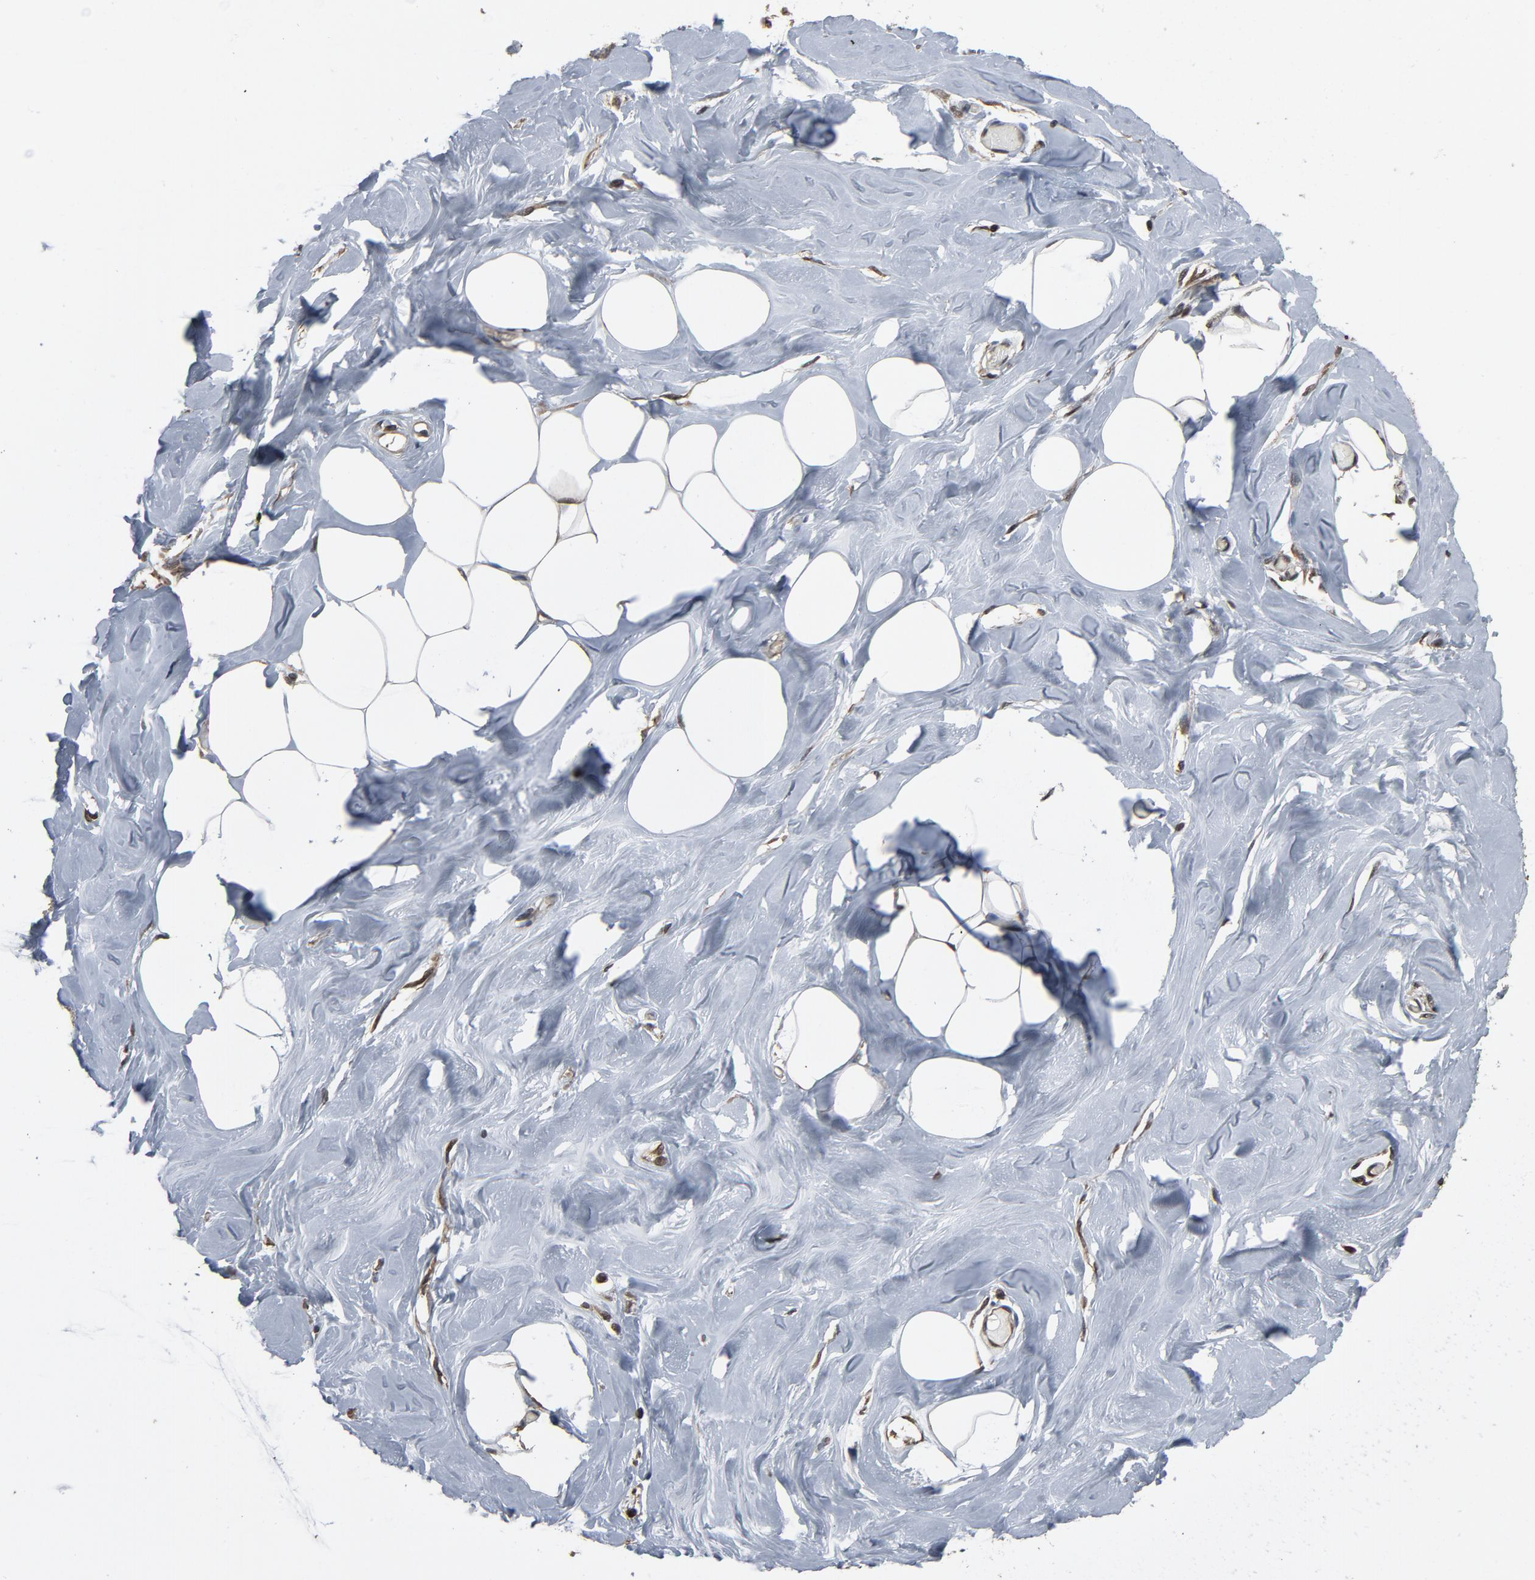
{"staining": {"intensity": "weak", "quantity": ">75%", "location": "cytoplasmic/membranous,nuclear"}, "tissue": "breast", "cell_type": "Adipocytes", "image_type": "normal", "snomed": [{"axis": "morphology", "description": "Normal tissue, NOS"}, {"axis": "topography", "description": "Breast"}, {"axis": "topography", "description": "Soft tissue"}], "caption": "Immunohistochemical staining of benign breast displays low levels of weak cytoplasmic/membranous,nuclear staining in approximately >75% of adipocytes. The protein is stained brown, and the nuclei are stained in blue (DAB (3,3'-diaminobenzidine) IHC with brightfield microscopy, high magnification).", "gene": "UBE2D1", "patient": {"sex": "female", "age": 25}}